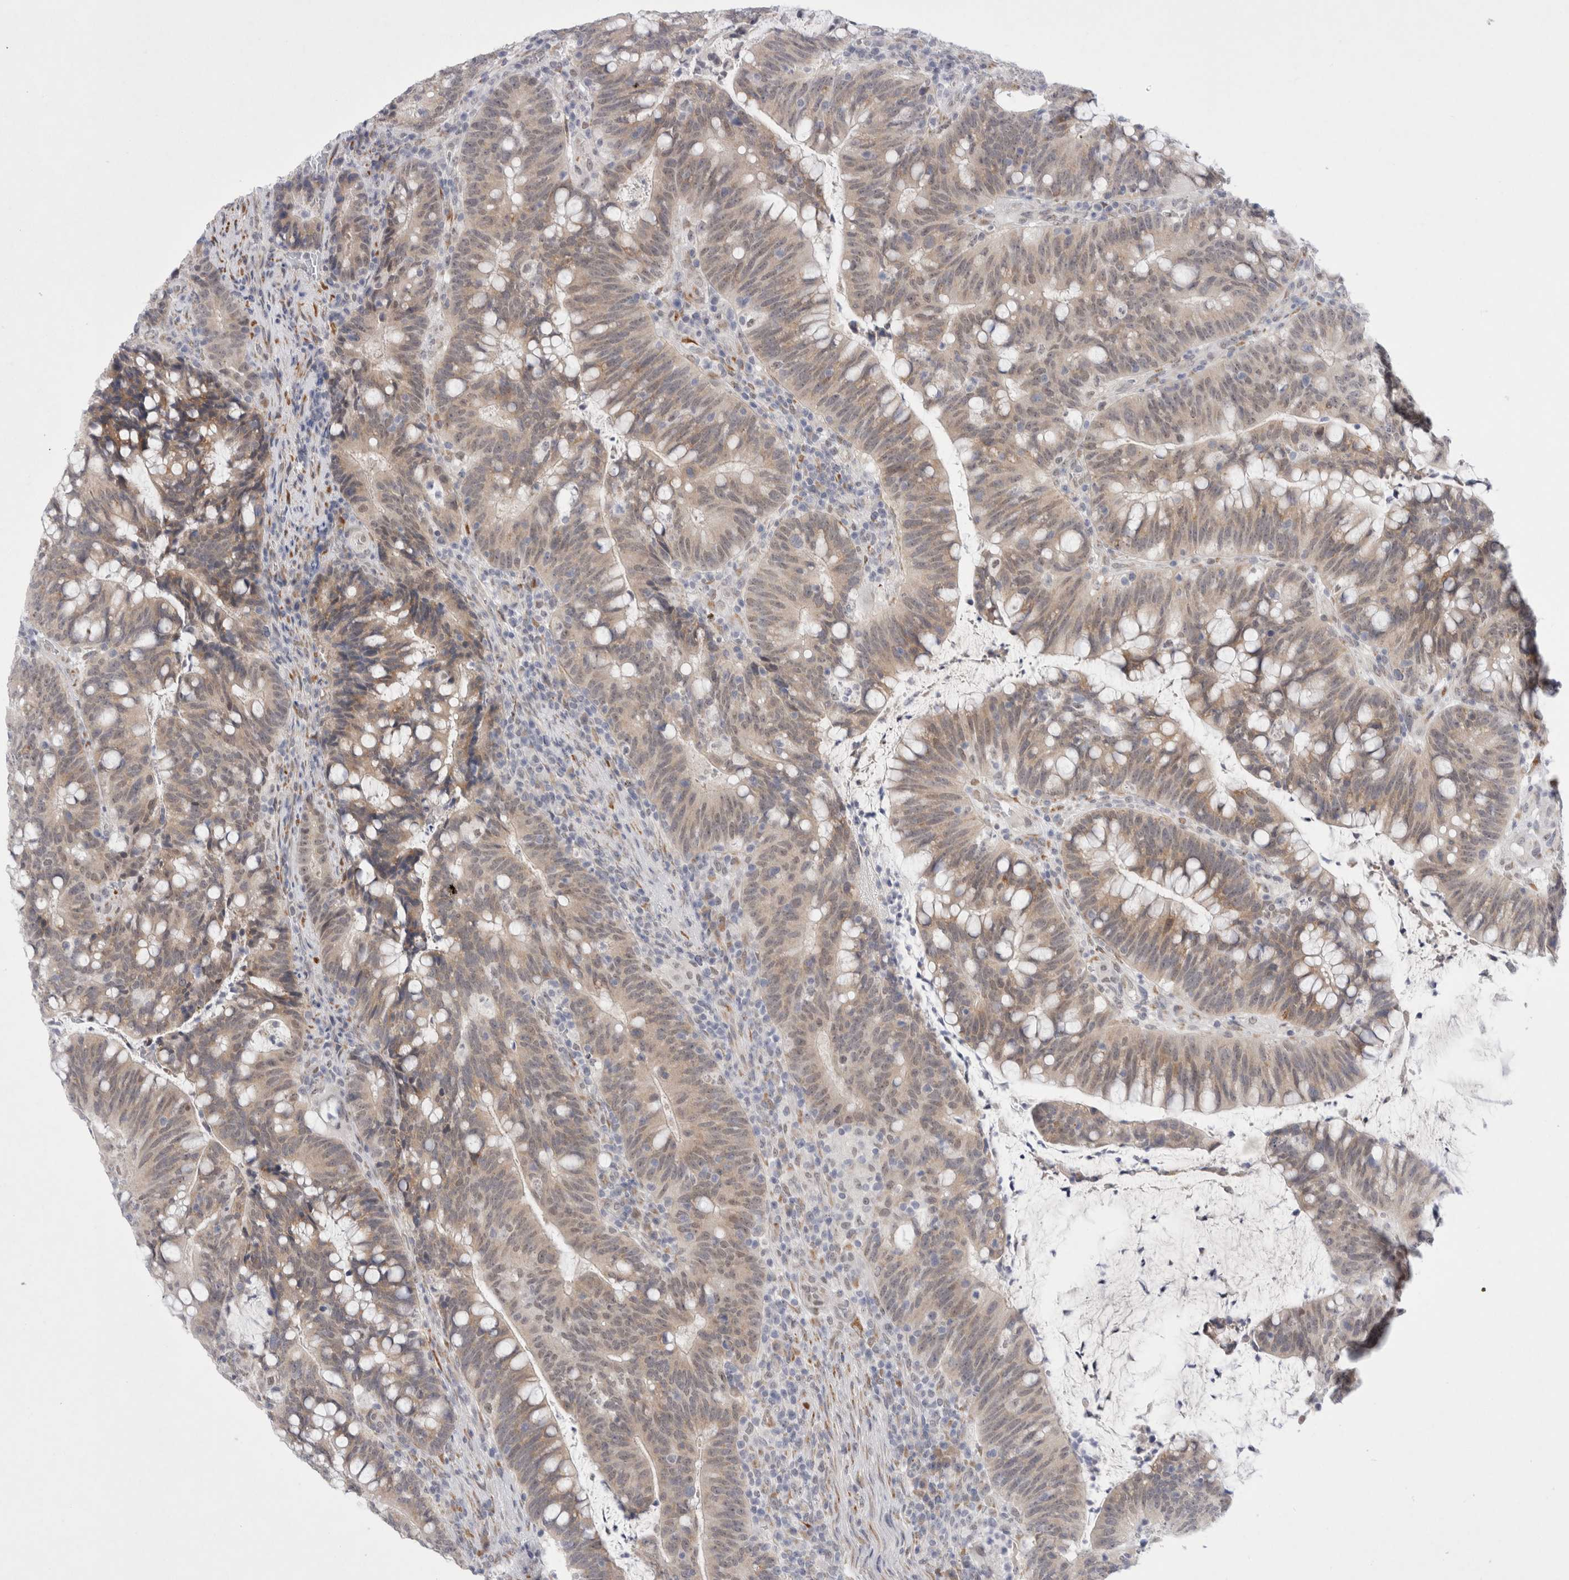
{"staining": {"intensity": "weak", "quantity": "25%-75%", "location": "cytoplasmic/membranous"}, "tissue": "colorectal cancer", "cell_type": "Tumor cells", "image_type": "cancer", "snomed": [{"axis": "morphology", "description": "Adenocarcinoma, NOS"}, {"axis": "topography", "description": "Colon"}], "caption": "Brown immunohistochemical staining in adenocarcinoma (colorectal) exhibits weak cytoplasmic/membranous positivity in approximately 25%-75% of tumor cells.", "gene": "TRMT1L", "patient": {"sex": "female", "age": 66}}